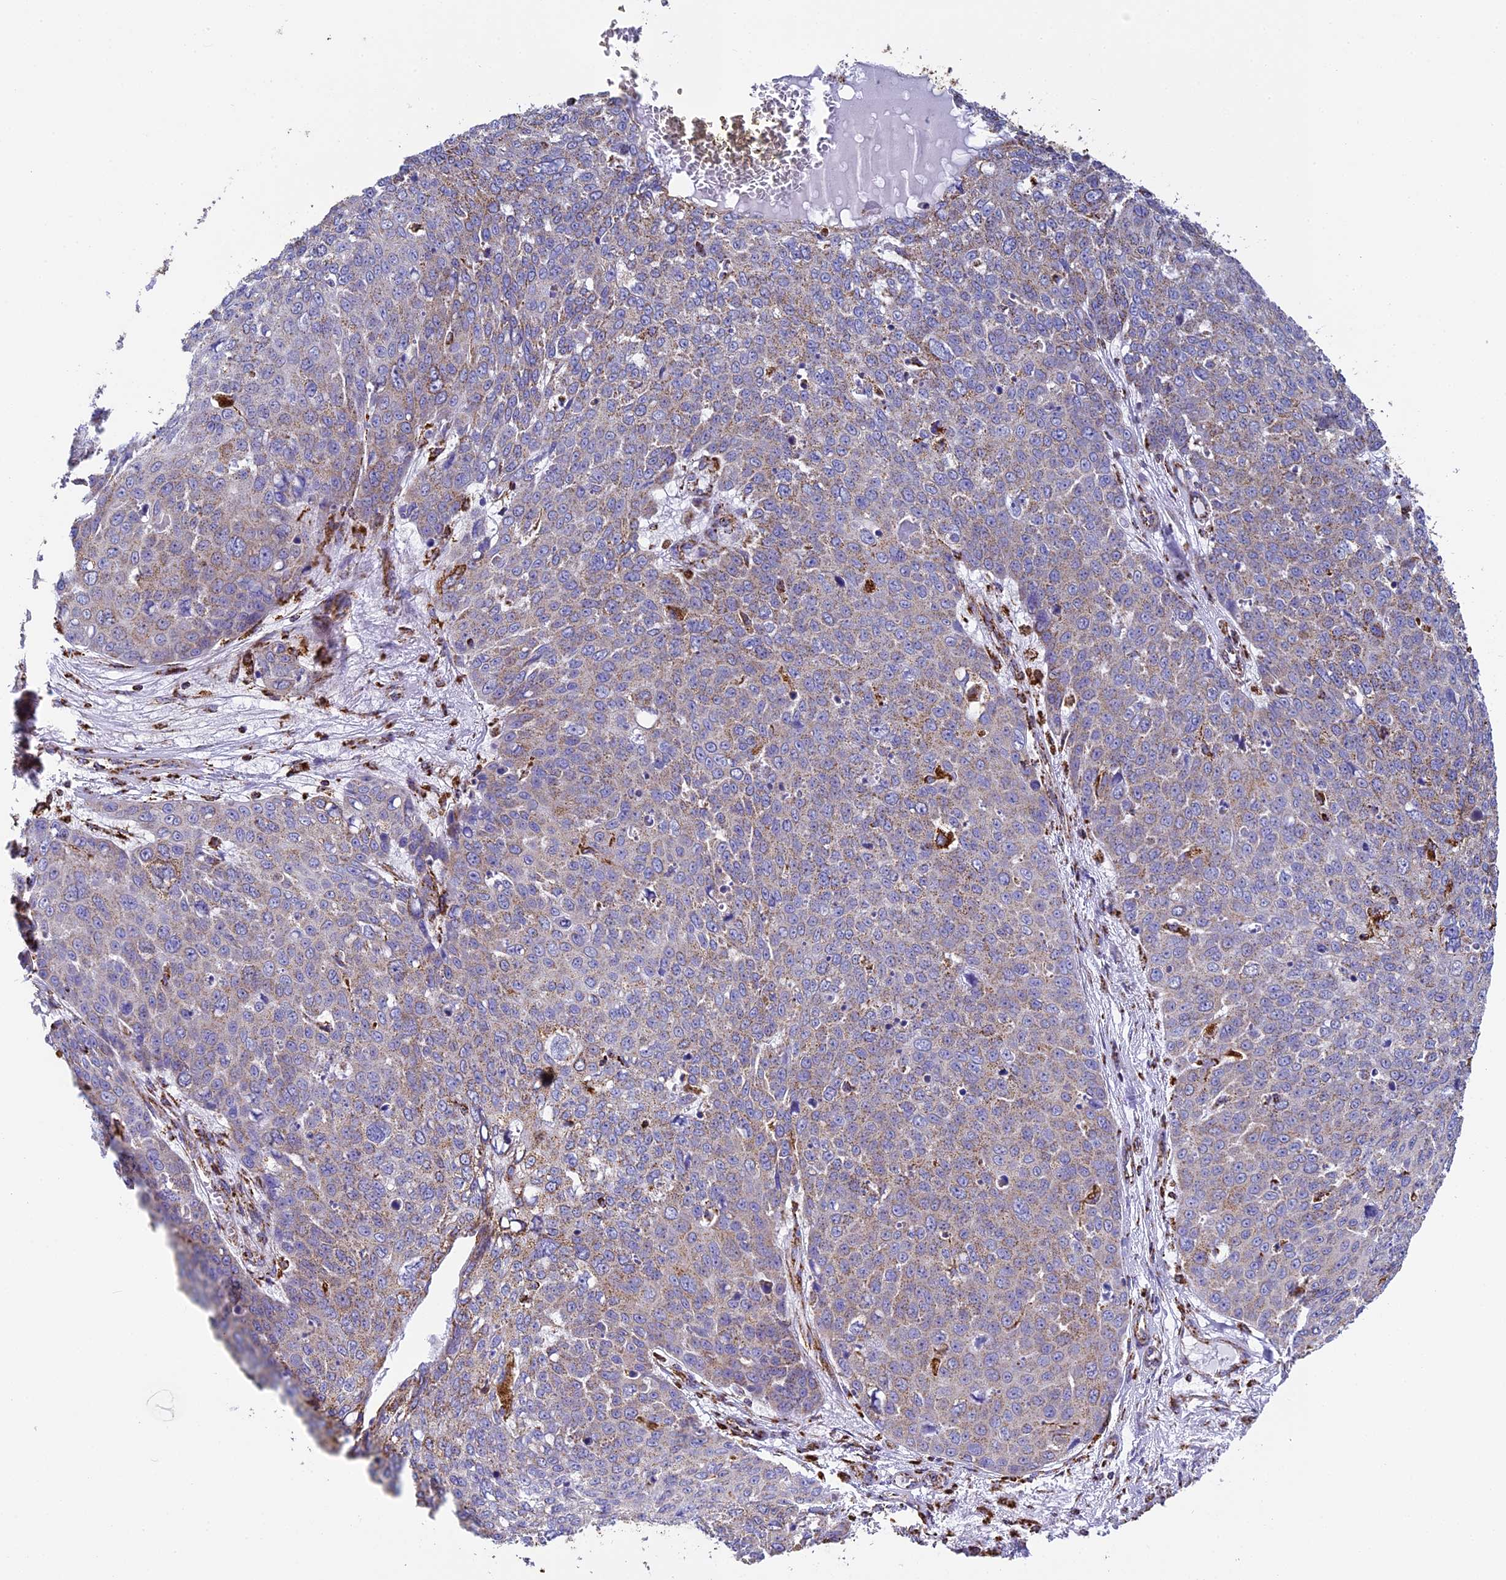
{"staining": {"intensity": "weak", "quantity": "25%-75%", "location": "cytoplasmic/membranous"}, "tissue": "skin cancer", "cell_type": "Tumor cells", "image_type": "cancer", "snomed": [{"axis": "morphology", "description": "Squamous cell carcinoma, NOS"}, {"axis": "topography", "description": "Skin"}], "caption": "IHC histopathology image of neoplastic tissue: human skin squamous cell carcinoma stained using IHC displays low levels of weak protein expression localized specifically in the cytoplasmic/membranous of tumor cells, appearing as a cytoplasmic/membranous brown color.", "gene": "STK17A", "patient": {"sex": "male", "age": 71}}